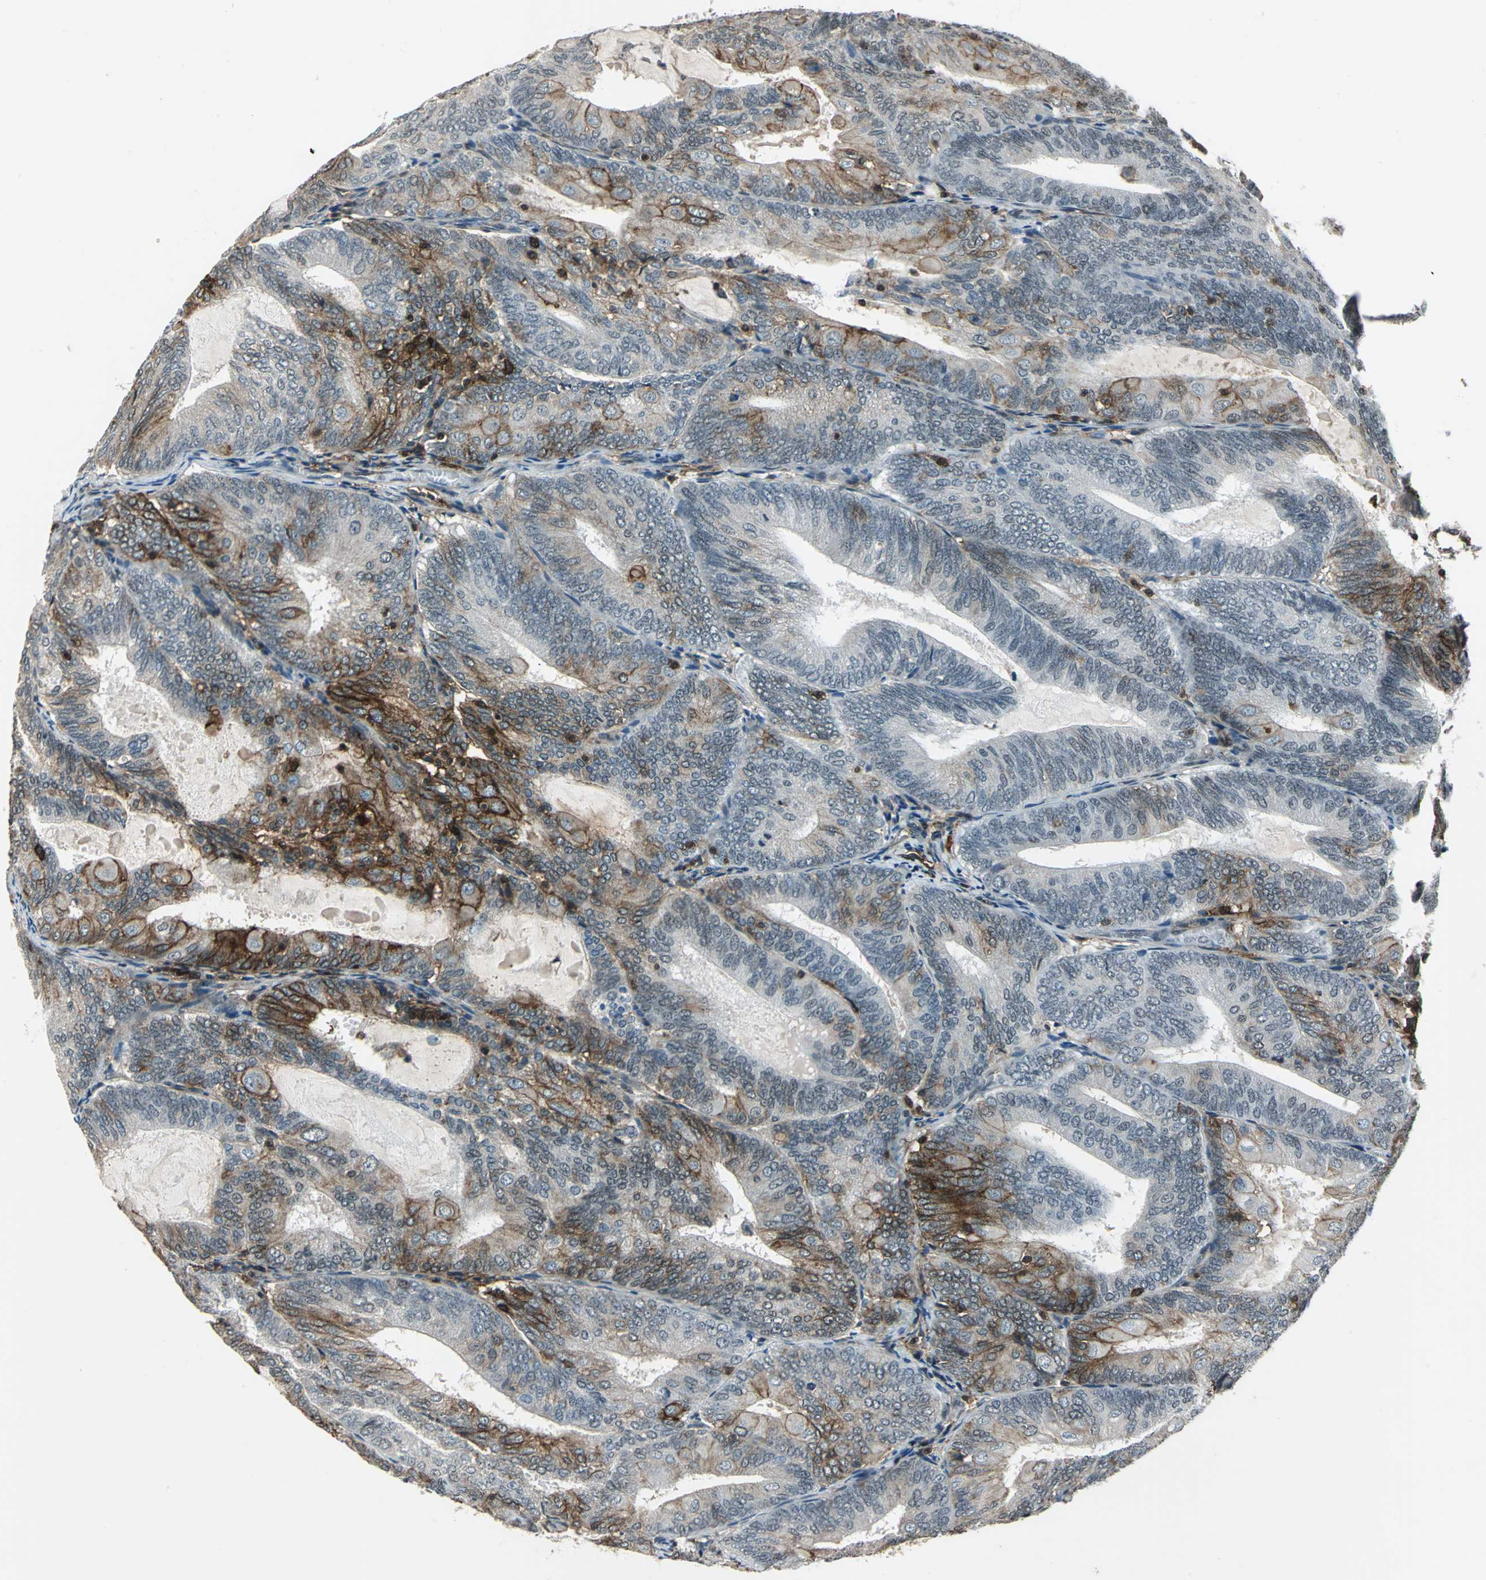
{"staining": {"intensity": "strong", "quantity": "25%-75%", "location": "cytoplasmic/membranous"}, "tissue": "endometrial cancer", "cell_type": "Tumor cells", "image_type": "cancer", "snomed": [{"axis": "morphology", "description": "Adenocarcinoma, NOS"}, {"axis": "topography", "description": "Endometrium"}], "caption": "Endometrial cancer was stained to show a protein in brown. There is high levels of strong cytoplasmic/membranous staining in approximately 25%-75% of tumor cells.", "gene": "NR2C2", "patient": {"sex": "female", "age": 81}}